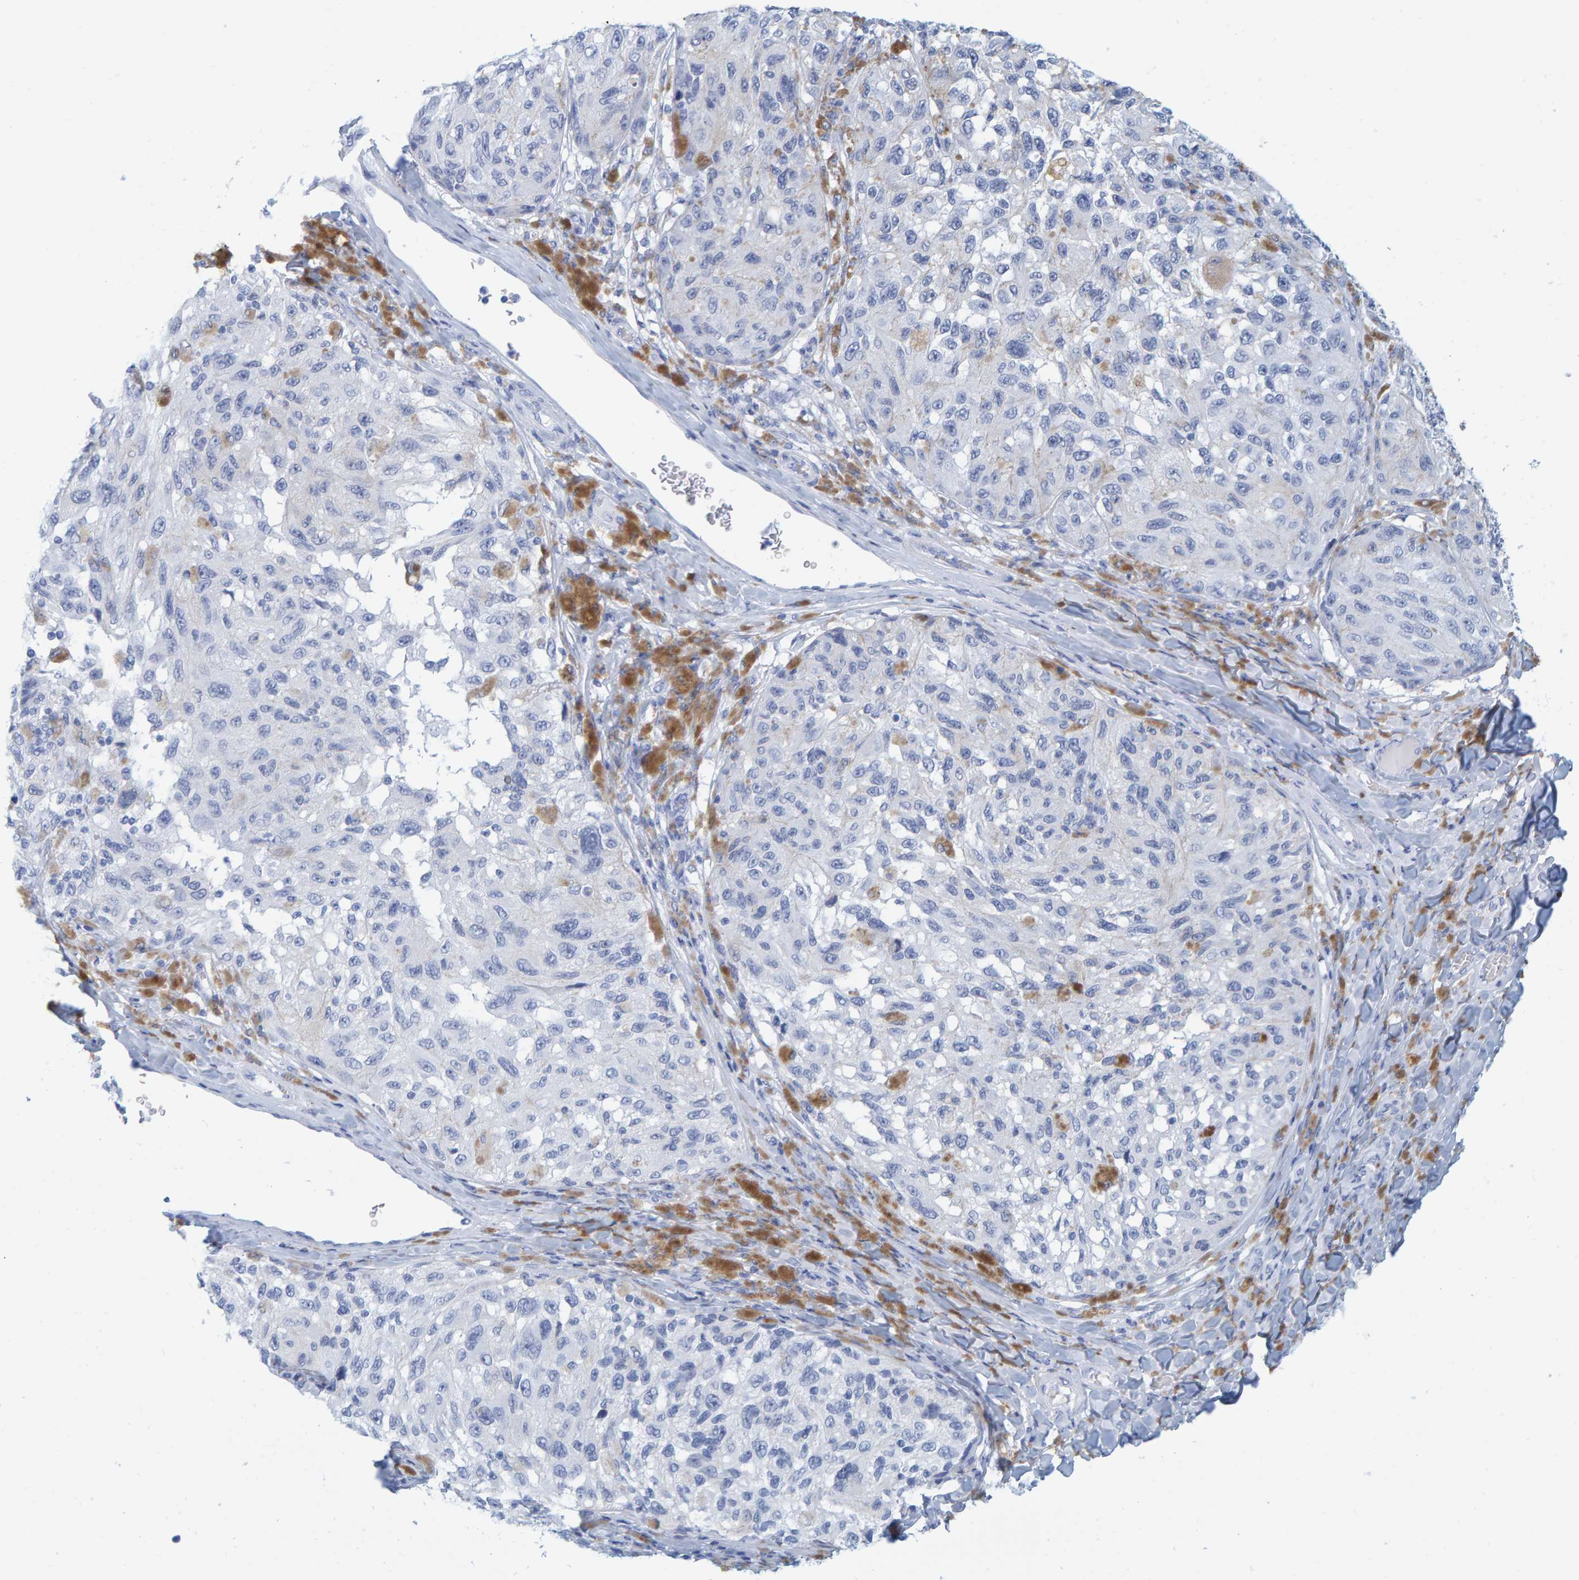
{"staining": {"intensity": "negative", "quantity": "none", "location": "none"}, "tissue": "melanoma", "cell_type": "Tumor cells", "image_type": "cancer", "snomed": [{"axis": "morphology", "description": "Malignant melanoma, NOS"}, {"axis": "topography", "description": "Skin"}], "caption": "Tumor cells show no significant expression in malignant melanoma. Nuclei are stained in blue.", "gene": "SFTPC", "patient": {"sex": "female", "age": 73}}